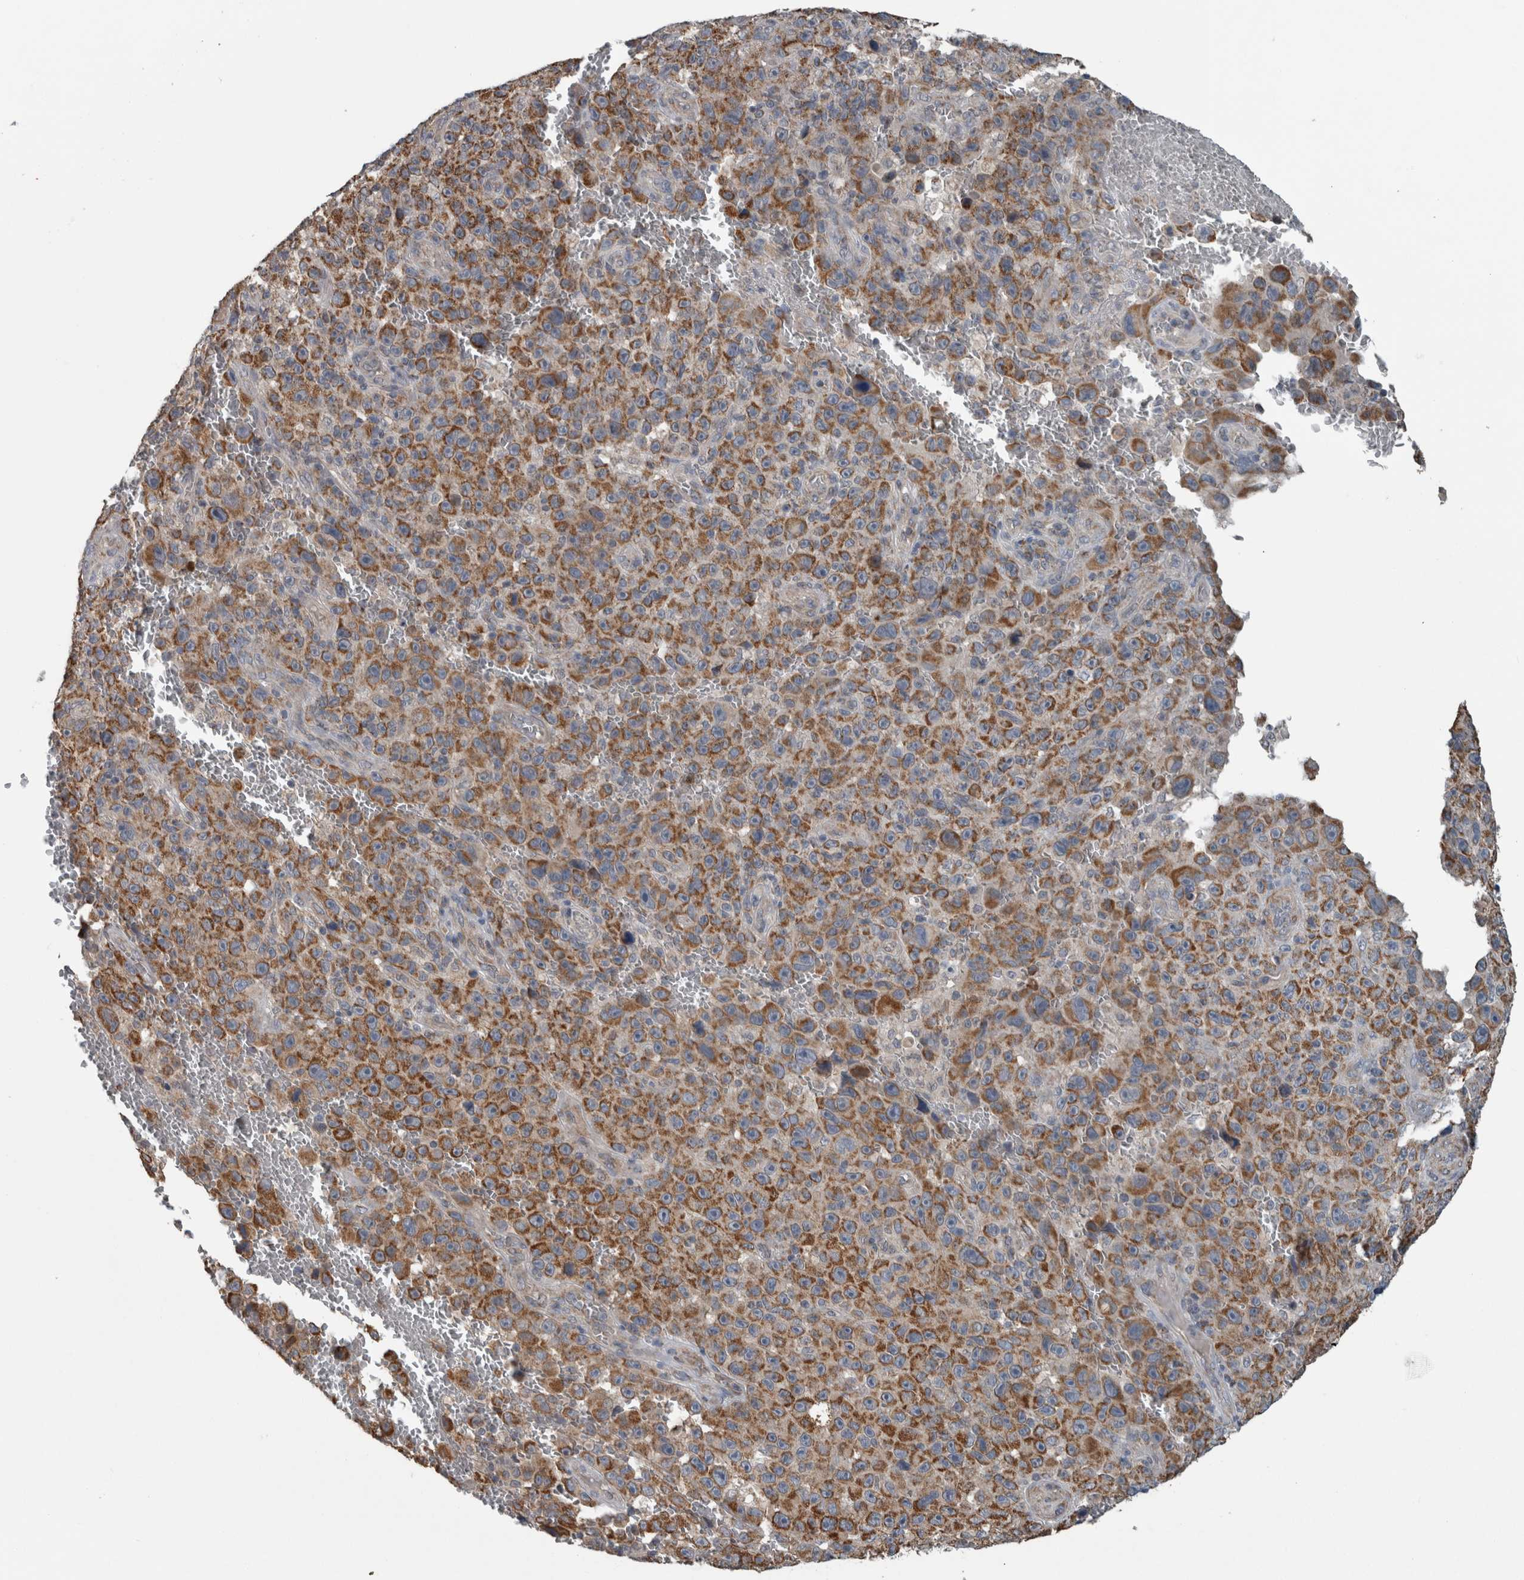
{"staining": {"intensity": "strong", "quantity": ">75%", "location": "cytoplasmic/membranous"}, "tissue": "melanoma", "cell_type": "Tumor cells", "image_type": "cancer", "snomed": [{"axis": "morphology", "description": "Malignant melanoma, NOS"}, {"axis": "topography", "description": "Skin"}], "caption": "There is high levels of strong cytoplasmic/membranous positivity in tumor cells of malignant melanoma, as demonstrated by immunohistochemical staining (brown color).", "gene": "ARMC1", "patient": {"sex": "female", "age": 82}}